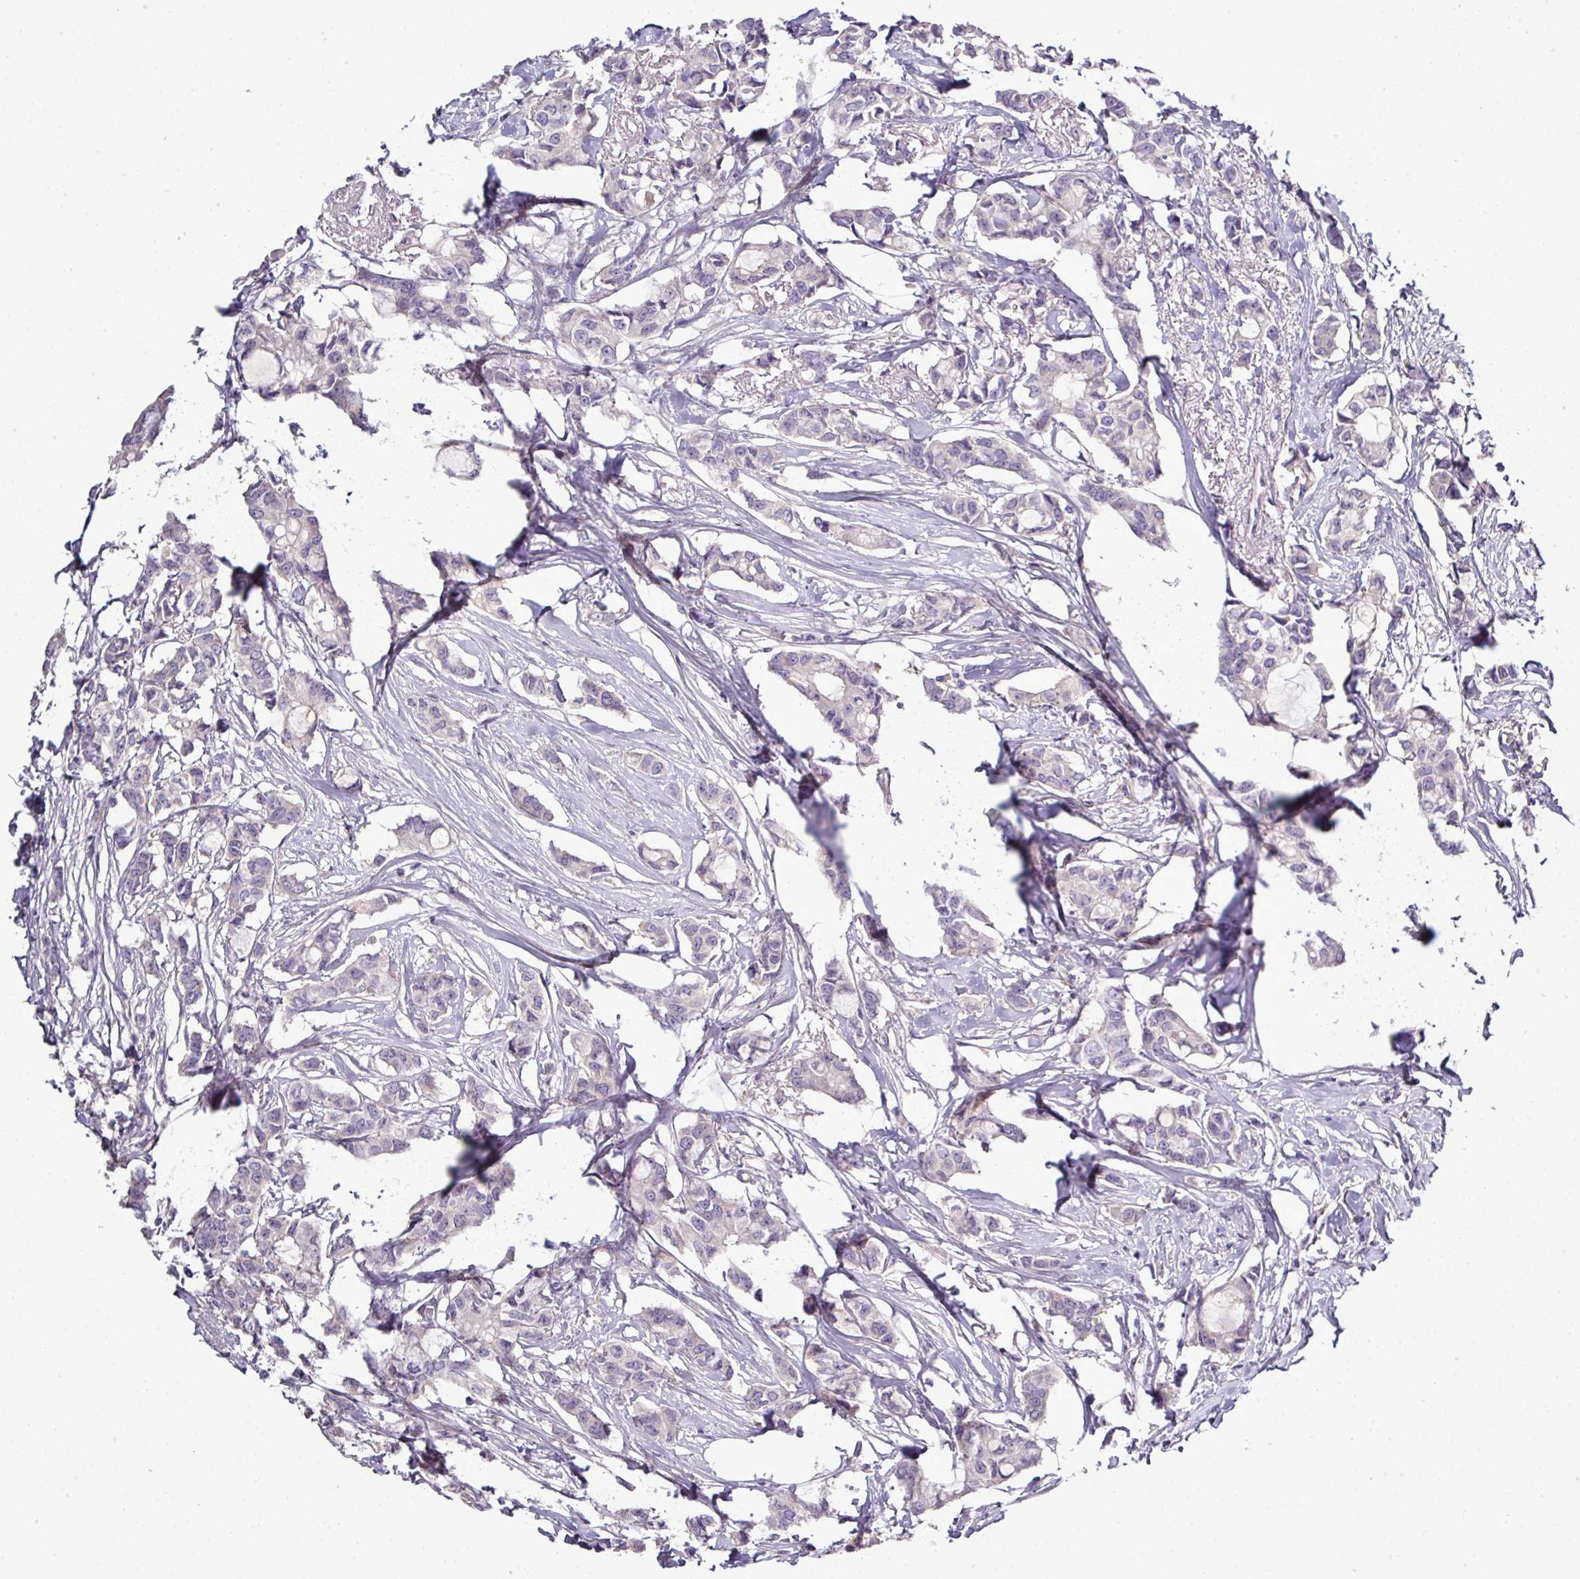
{"staining": {"intensity": "negative", "quantity": "none", "location": "none"}, "tissue": "breast cancer", "cell_type": "Tumor cells", "image_type": "cancer", "snomed": [{"axis": "morphology", "description": "Duct carcinoma"}, {"axis": "topography", "description": "Breast"}], "caption": "Immunohistochemical staining of human breast cancer (infiltrating ductal carcinoma) shows no significant staining in tumor cells.", "gene": "AGAP5", "patient": {"sex": "female", "age": 73}}